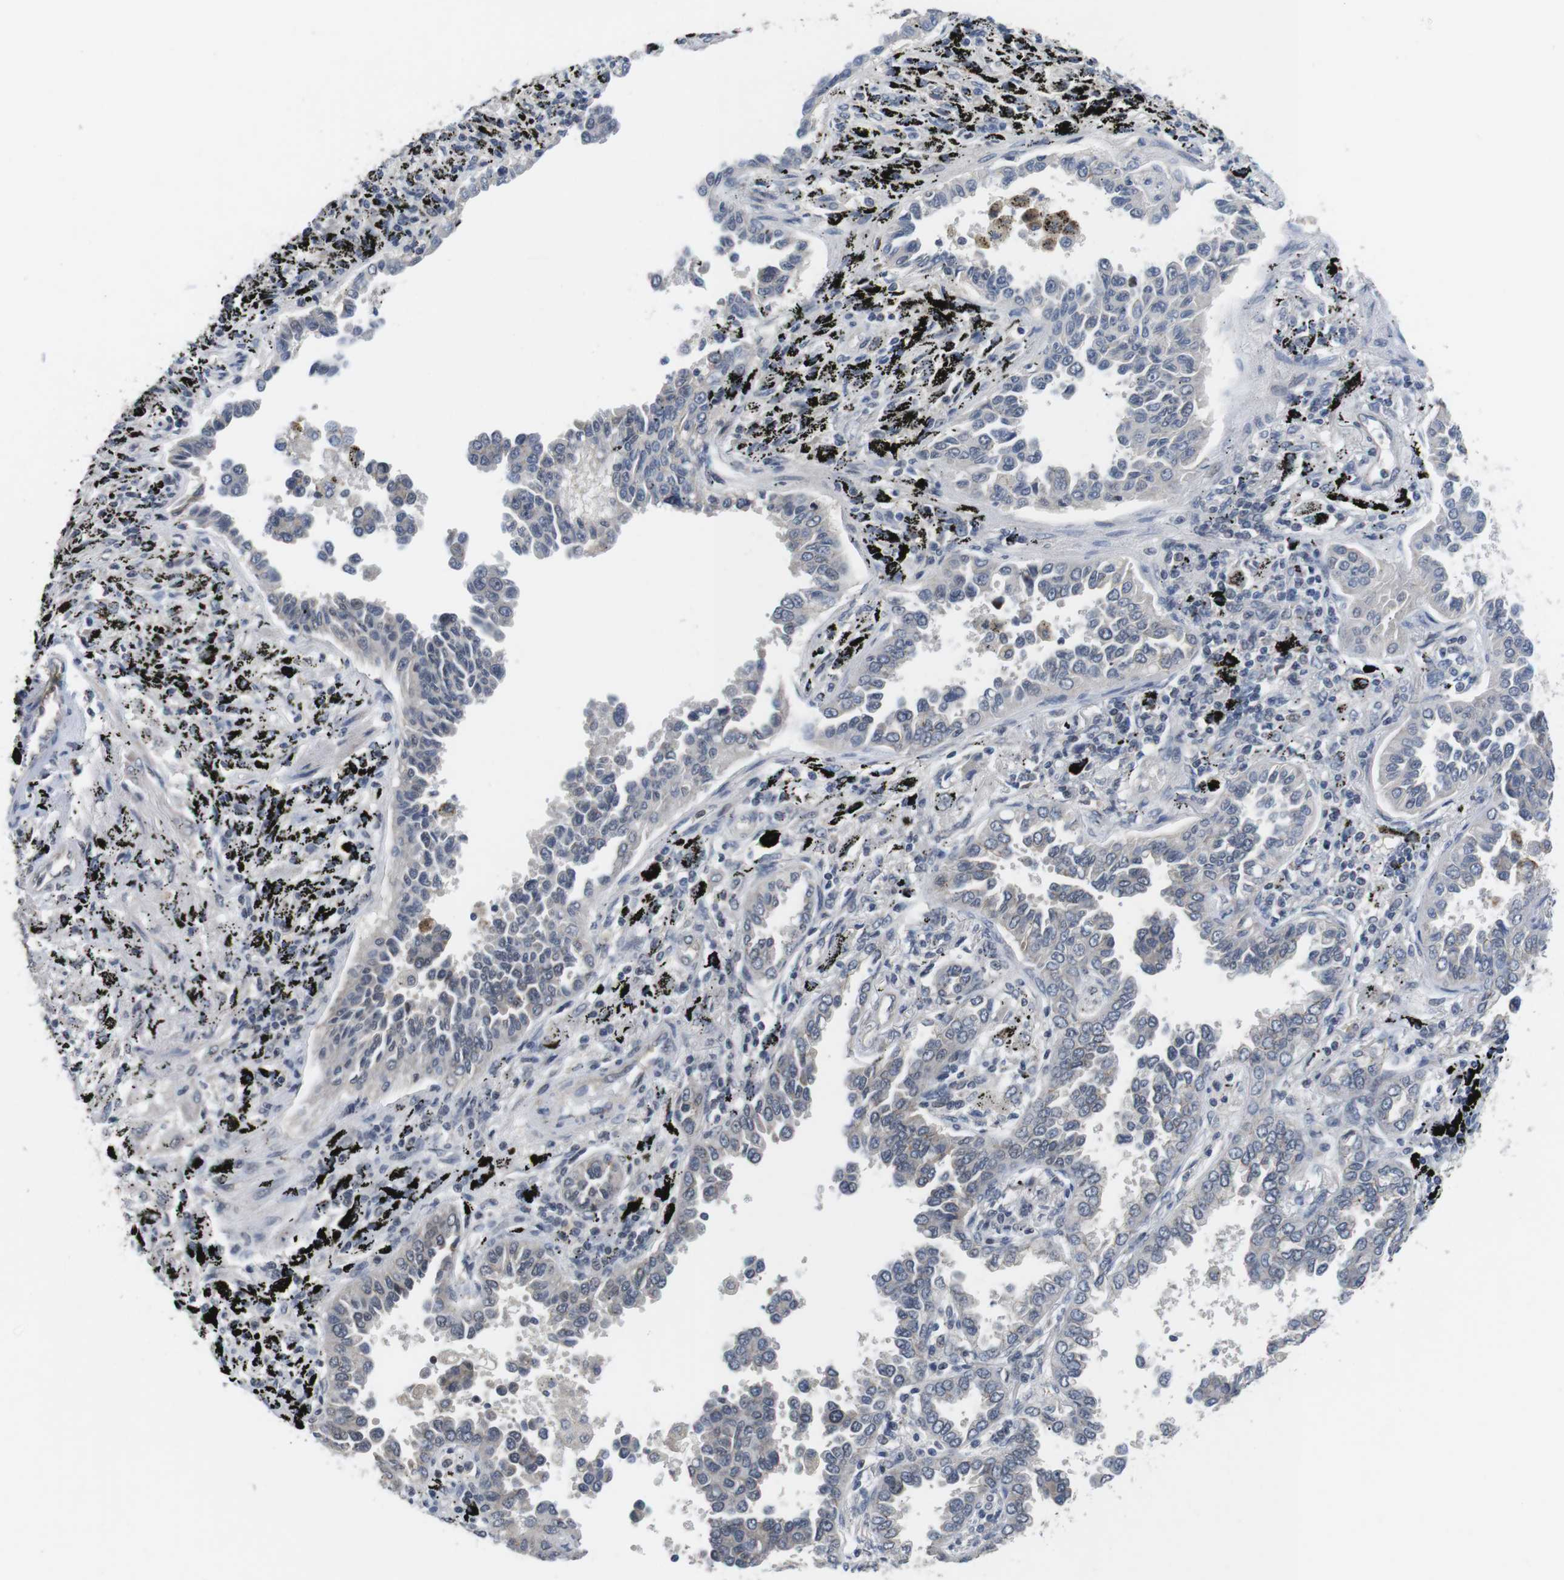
{"staining": {"intensity": "negative", "quantity": "none", "location": "none"}, "tissue": "lung cancer", "cell_type": "Tumor cells", "image_type": "cancer", "snomed": [{"axis": "morphology", "description": "Normal tissue, NOS"}, {"axis": "morphology", "description": "Adenocarcinoma, NOS"}, {"axis": "topography", "description": "Lung"}], "caption": "High power microscopy photomicrograph of an immunohistochemistry image of lung cancer (adenocarcinoma), revealing no significant expression in tumor cells.", "gene": "NECTIN1", "patient": {"sex": "male", "age": 59}}